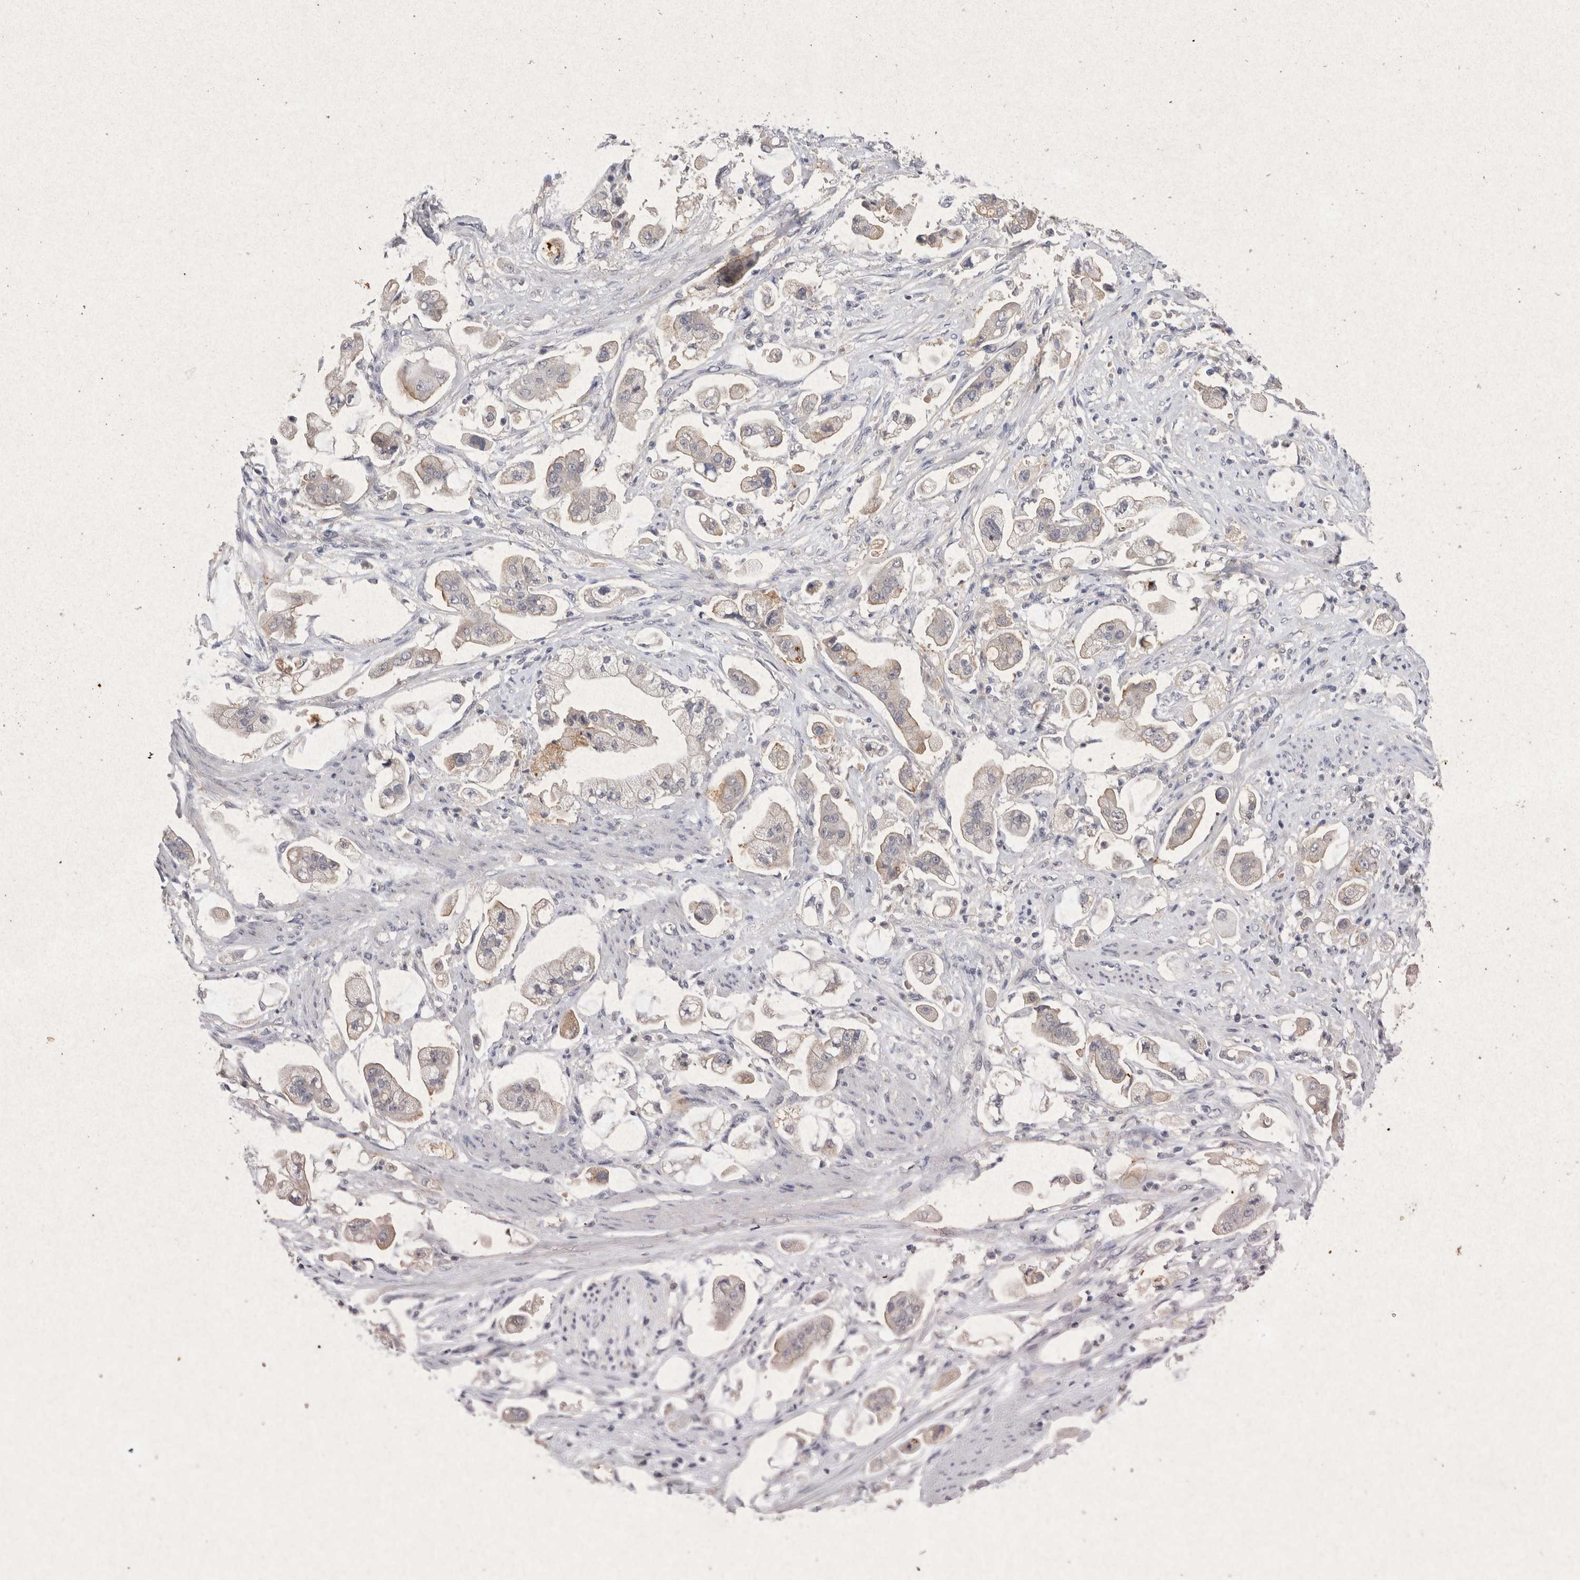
{"staining": {"intensity": "weak", "quantity": "<25%", "location": "cytoplasmic/membranous"}, "tissue": "stomach cancer", "cell_type": "Tumor cells", "image_type": "cancer", "snomed": [{"axis": "morphology", "description": "Adenocarcinoma, NOS"}, {"axis": "topography", "description": "Stomach"}], "caption": "This photomicrograph is of stomach cancer (adenocarcinoma) stained with immunohistochemistry (IHC) to label a protein in brown with the nuclei are counter-stained blue. There is no staining in tumor cells.", "gene": "RASSF3", "patient": {"sex": "male", "age": 62}}